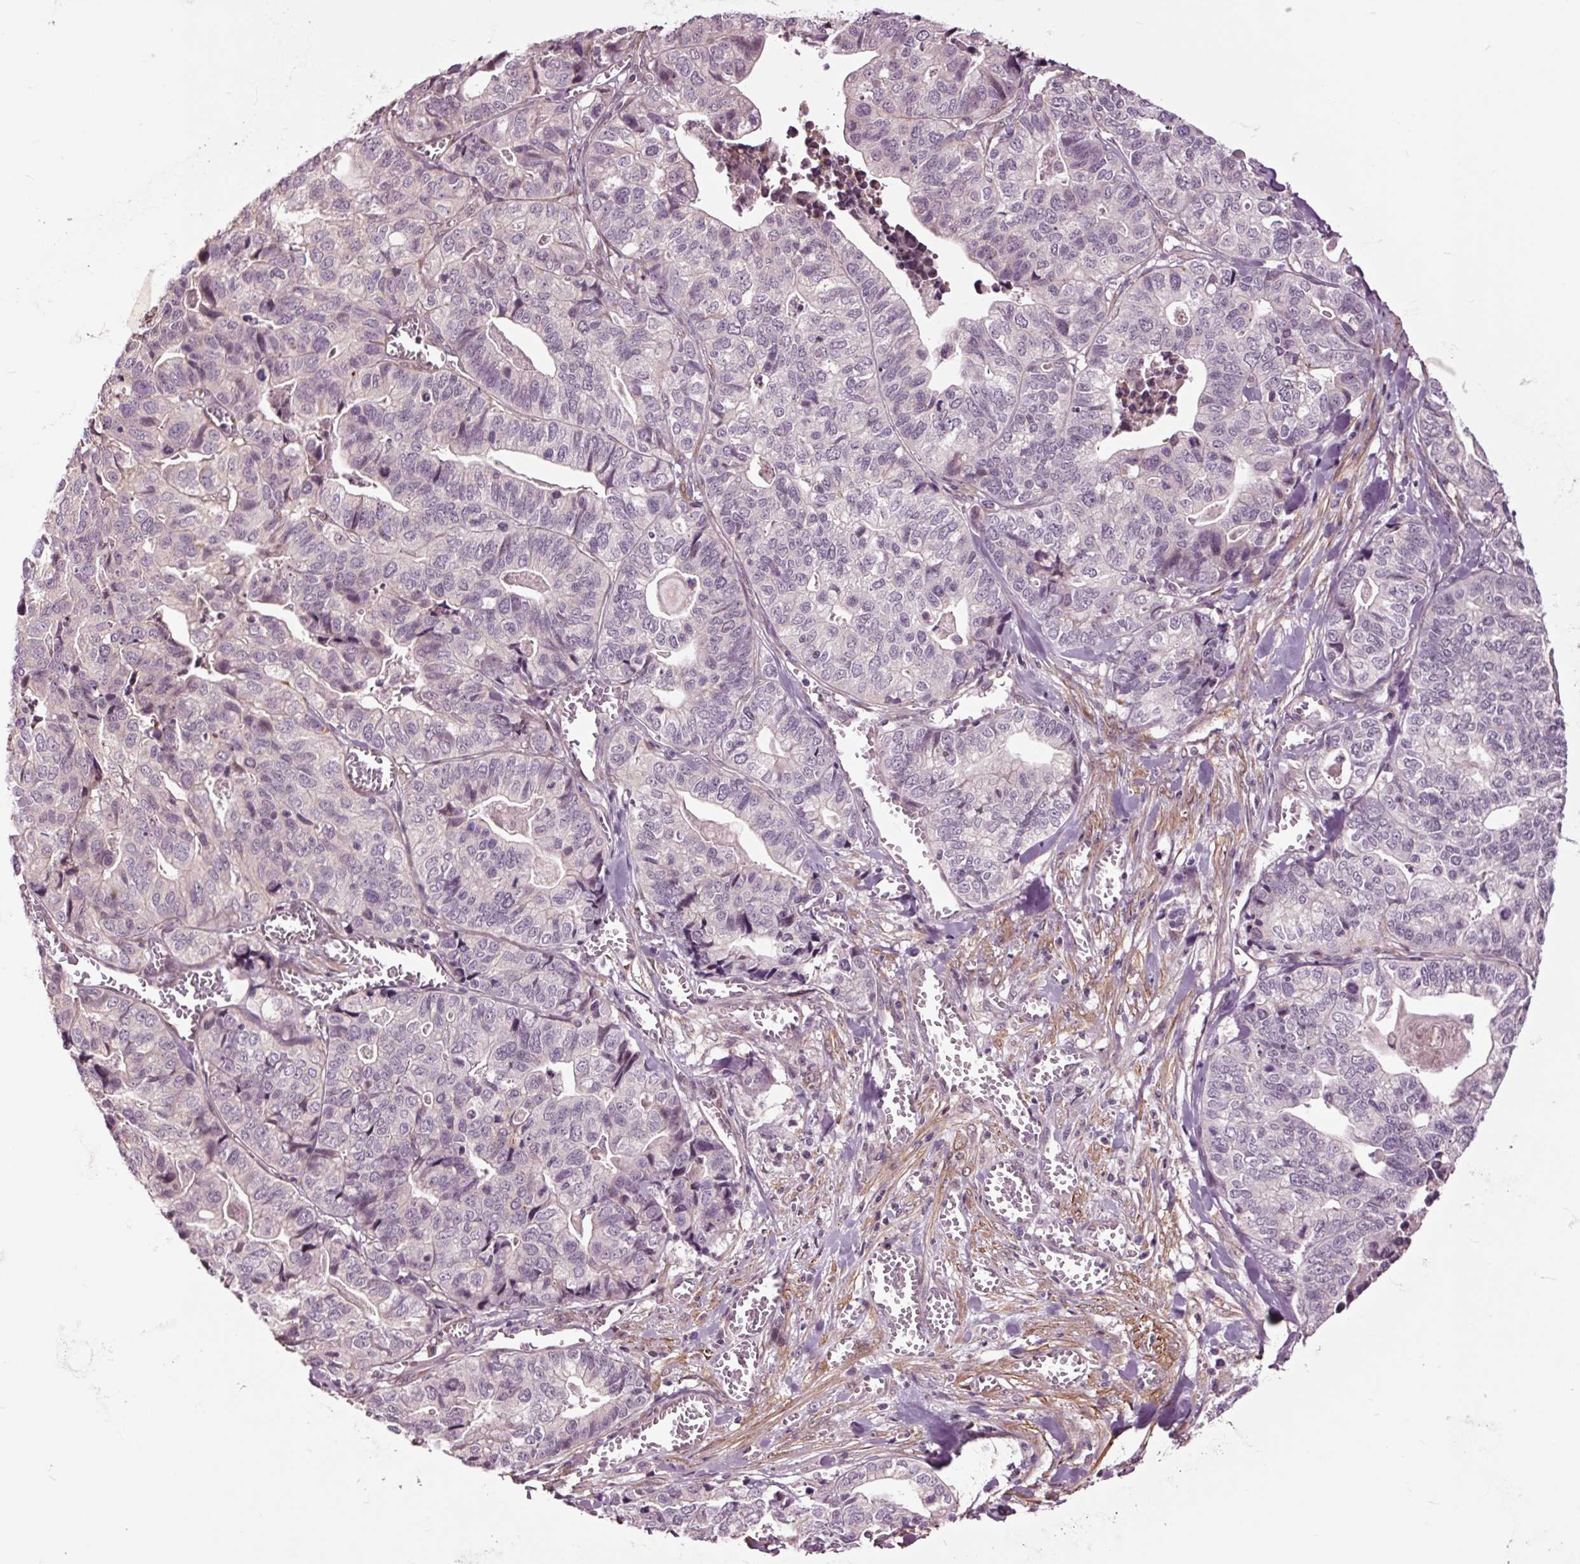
{"staining": {"intensity": "negative", "quantity": "none", "location": "none"}, "tissue": "stomach cancer", "cell_type": "Tumor cells", "image_type": "cancer", "snomed": [{"axis": "morphology", "description": "Adenocarcinoma, NOS"}, {"axis": "topography", "description": "Stomach, upper"}], "caption": "This is an immunohistochemistry (IHC) histopathology image of stomach cancer. There is no positivity in tumor cells.", "gene": "HAUS5", "patient": {"sex": "female", "age": 67}}